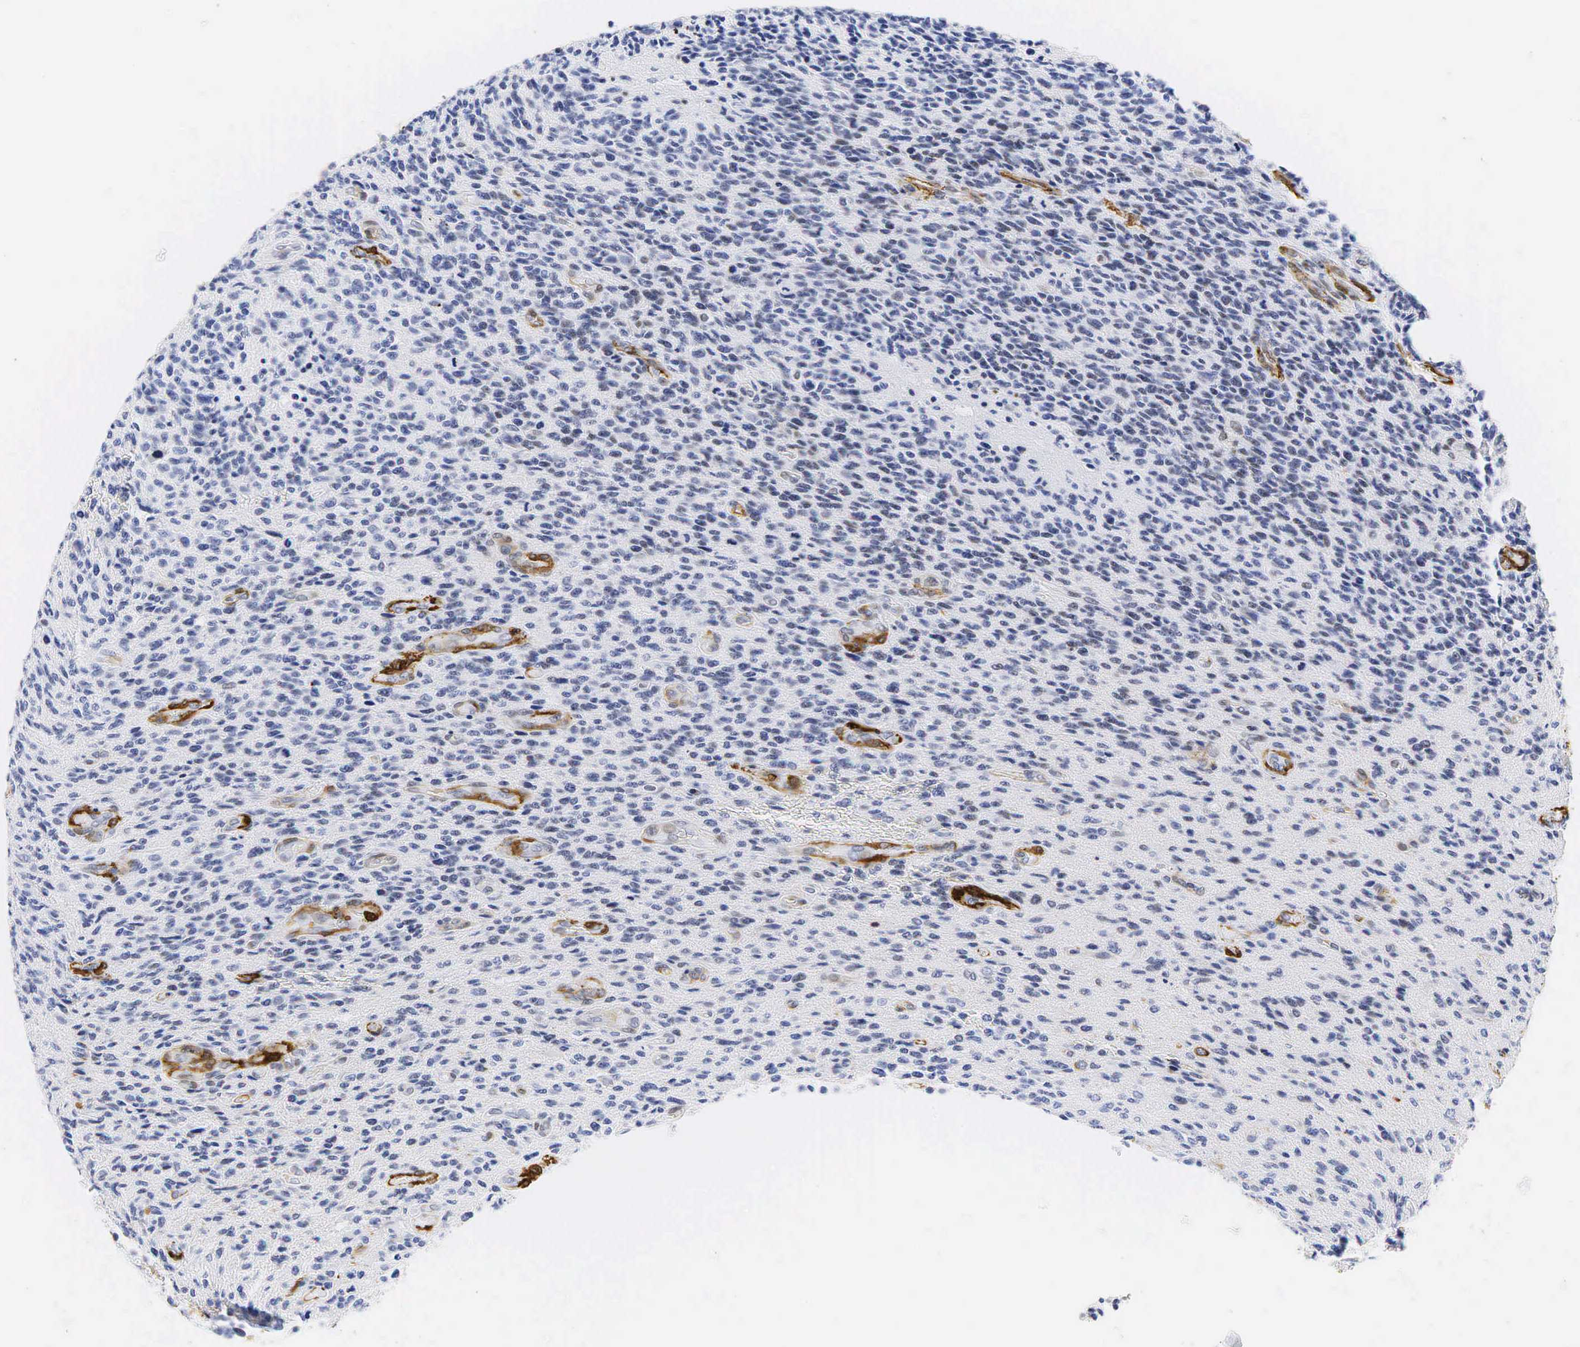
{"staining": {"intensity": "negative", "quantity": "none", "location": "none"}, "tissue": "glioma", "cell_type": "Tumor cells", "image_type": "cancer", "snomed": [{"axis": "morphology", "description": "Glioma, malignant, High grade"}, {"axis": "topography", "description": "Brain"}], "caption": "IHC photomicrograph of malignant high-grade glioma stained for a protein (brown), which demonstrates no staining in tumor cells. (DAB immunohistochemistry (IHC), high magnification).", "gene": "ACTA2", "patient": {"sex": "male", "age": 36}}